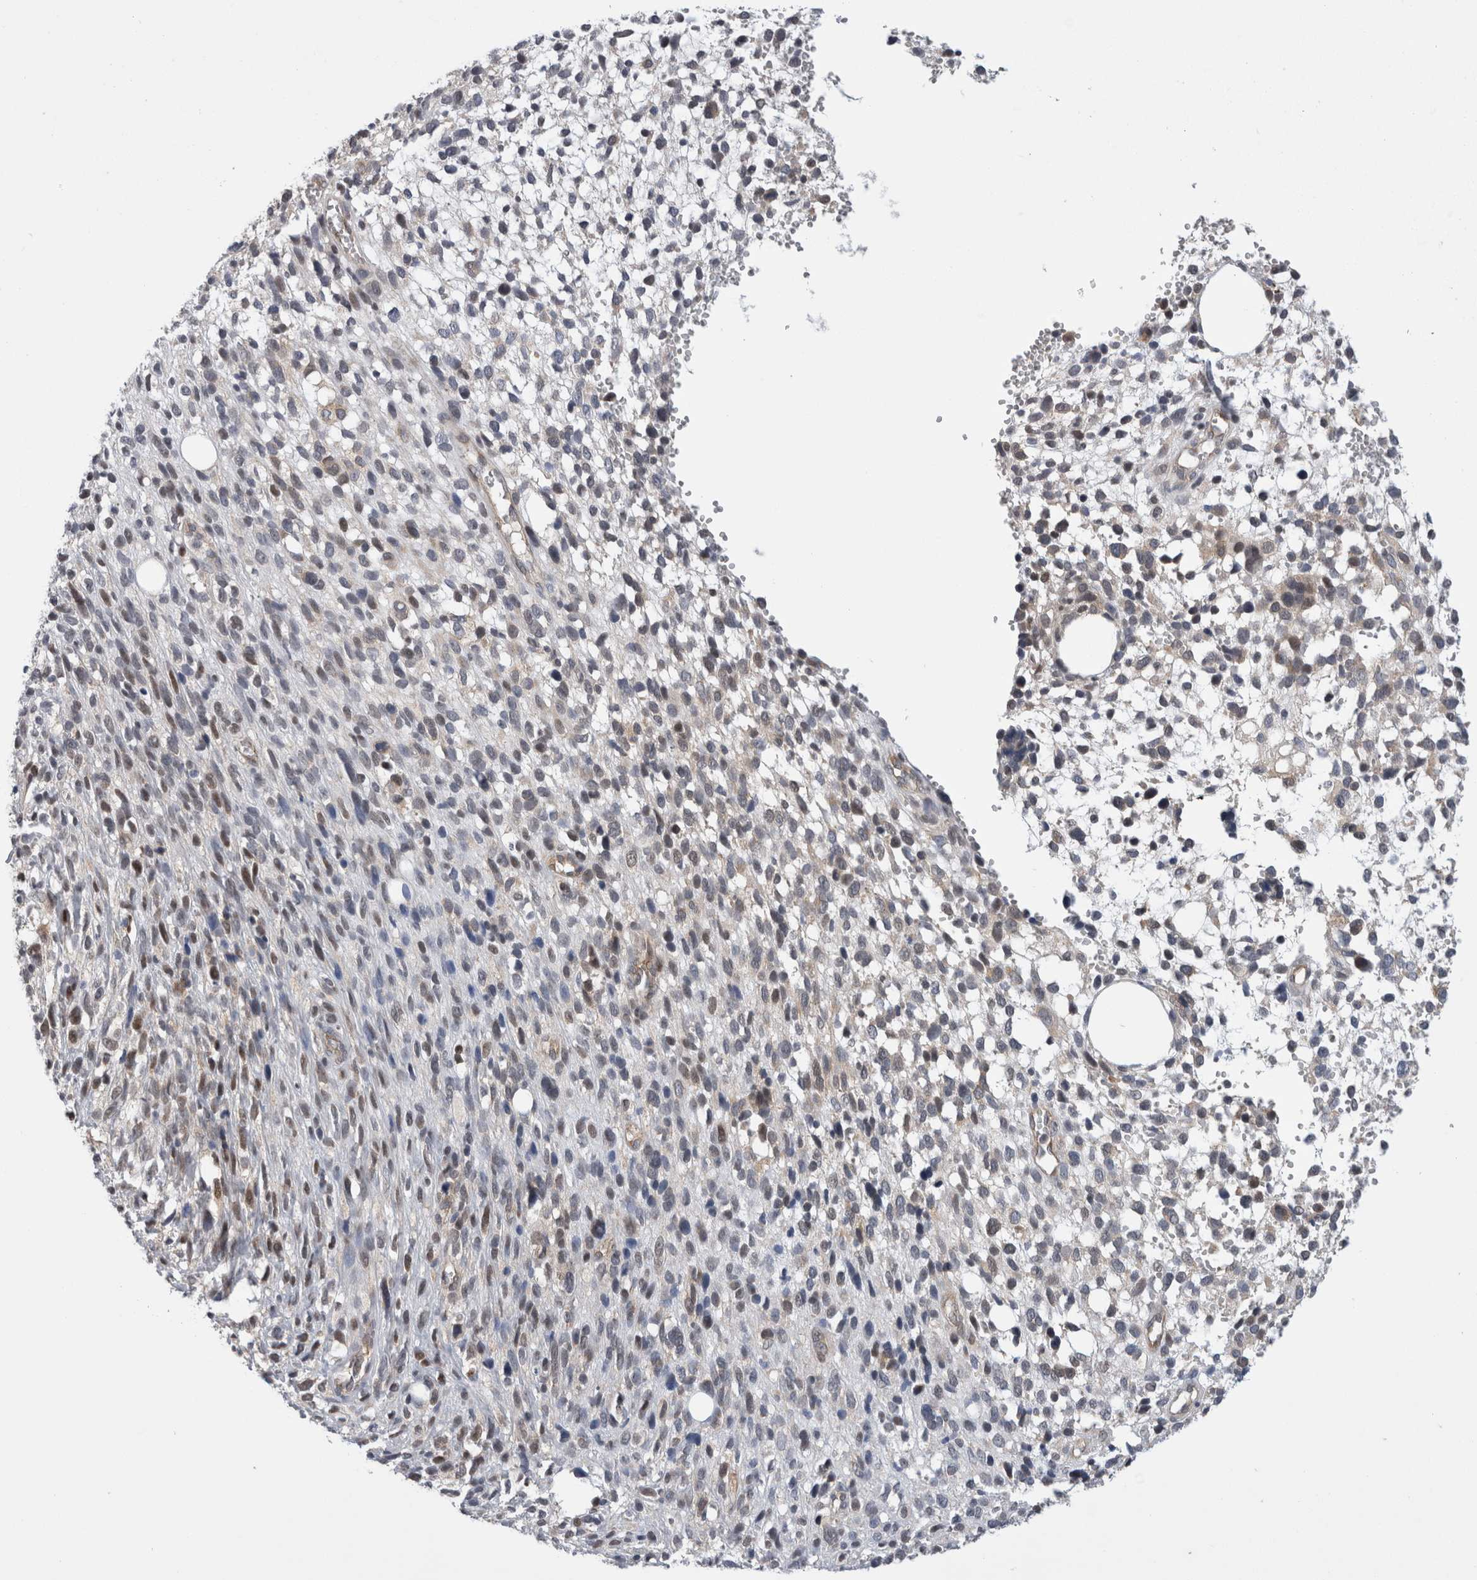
{"staining": {"intensity": "moderate", "quantity": "<25%", "location": "nuclear"}, "tissue": "melanoma", "cell_type": "Tumor cells", "image_type": "cancer", "snomed": [{"axis": "morphology", "description": "Malignant melanoma, NOS"}, {"axis": "topography", "description": "Skin"}], "caption": "Human malignant melanoma stained with a protein marker displays moderate staining in tumor cells.", "gene": "TAFA5", "patient": {"sex": "female", "age": 55}}